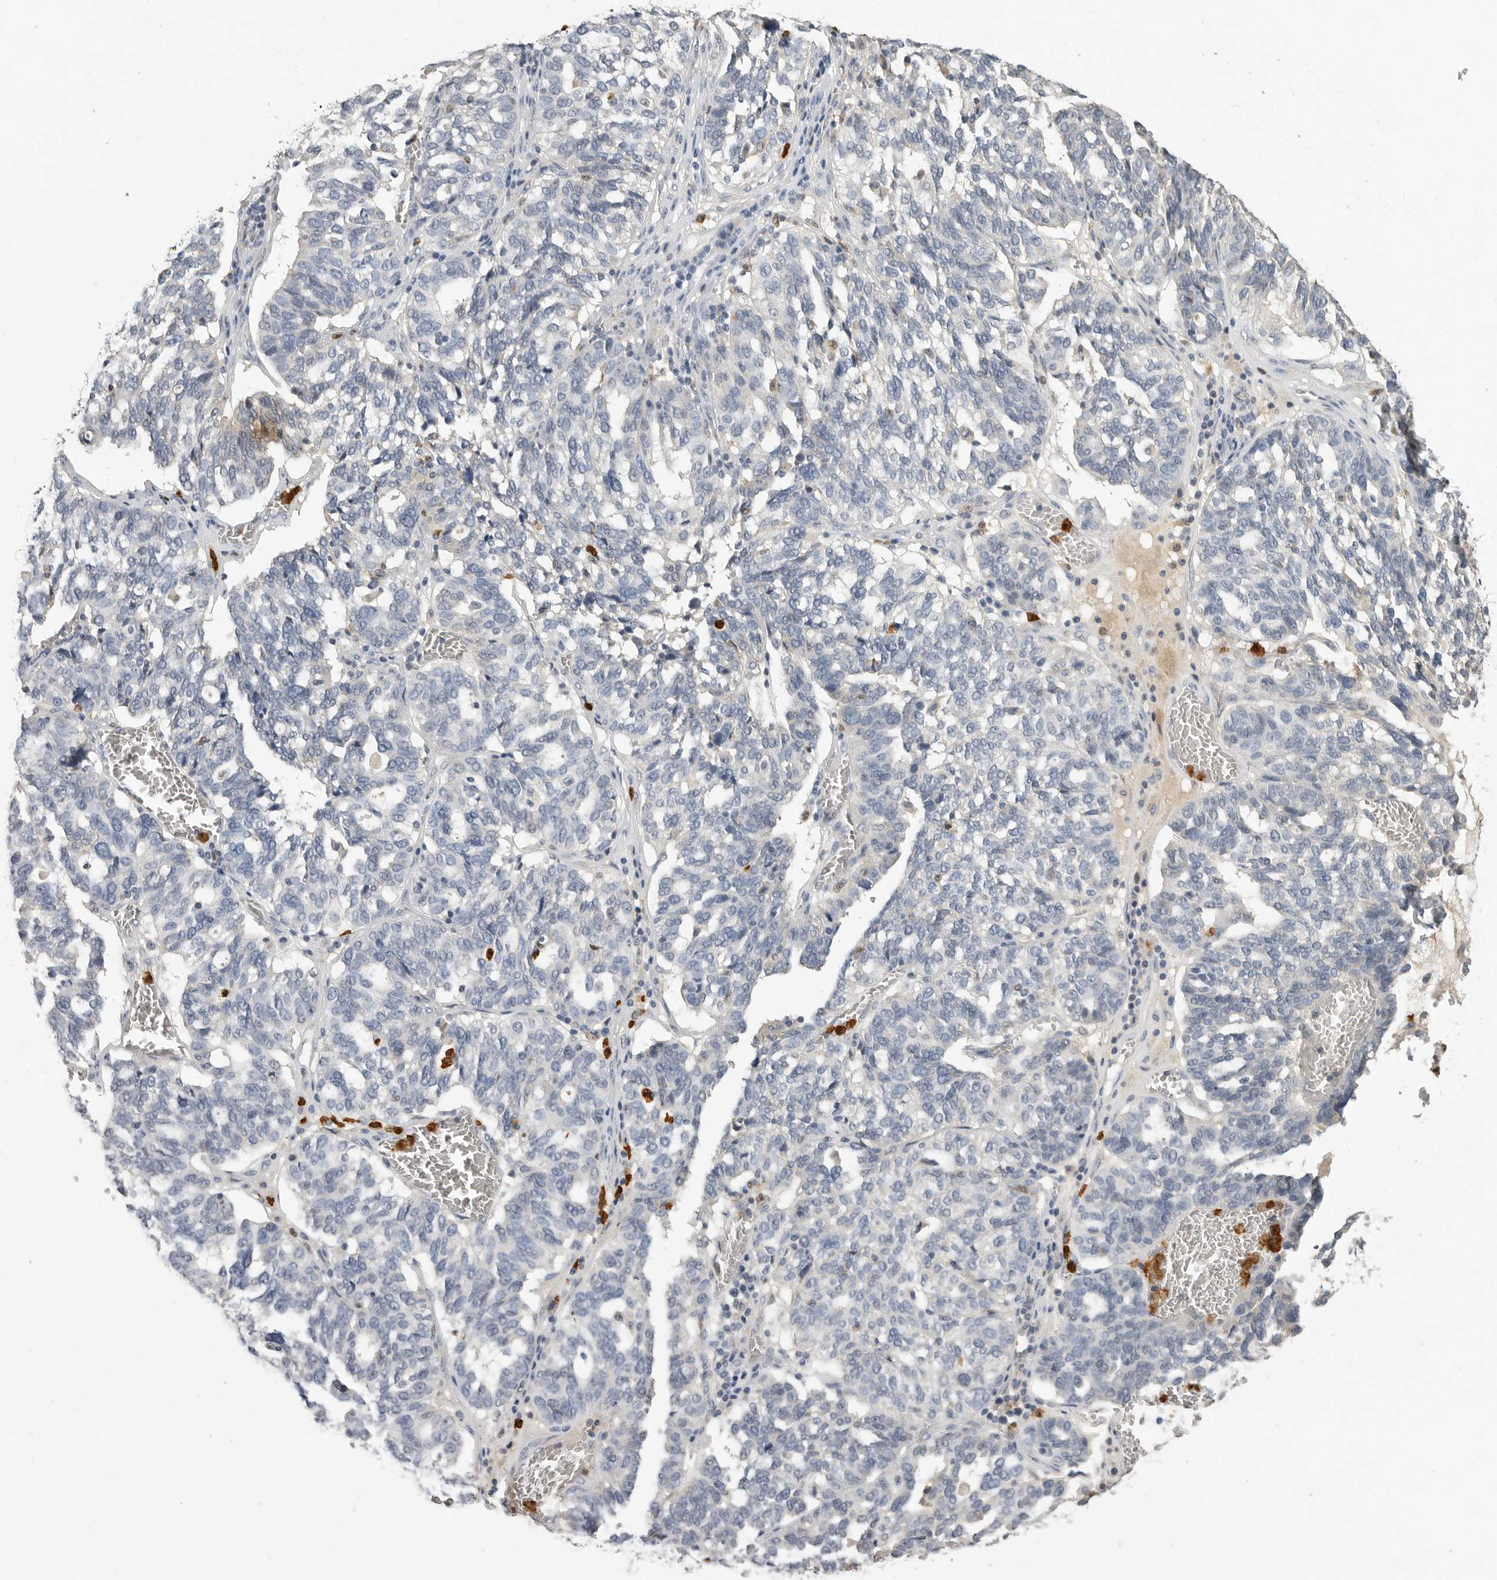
{"staining": {"intensity": "negative", "quantity": "none", "location": "none"}, "tissue": "ovarian cancer", "cell_type": "Tumor cells", "image_type": "cancer", "snomed": [{"axis": "morphology", "description": "Cystadenocarcinoma, serous, NOS"}, {"axis": "topography", "description": "Ovary"}], "caption": "The micrograph reveals no significant positivity in tumor cells of ovarian cancer (serous cystadenocarcinoma).", "gene": "LTBR", "patient": {"sex": "female", "age": 59}}